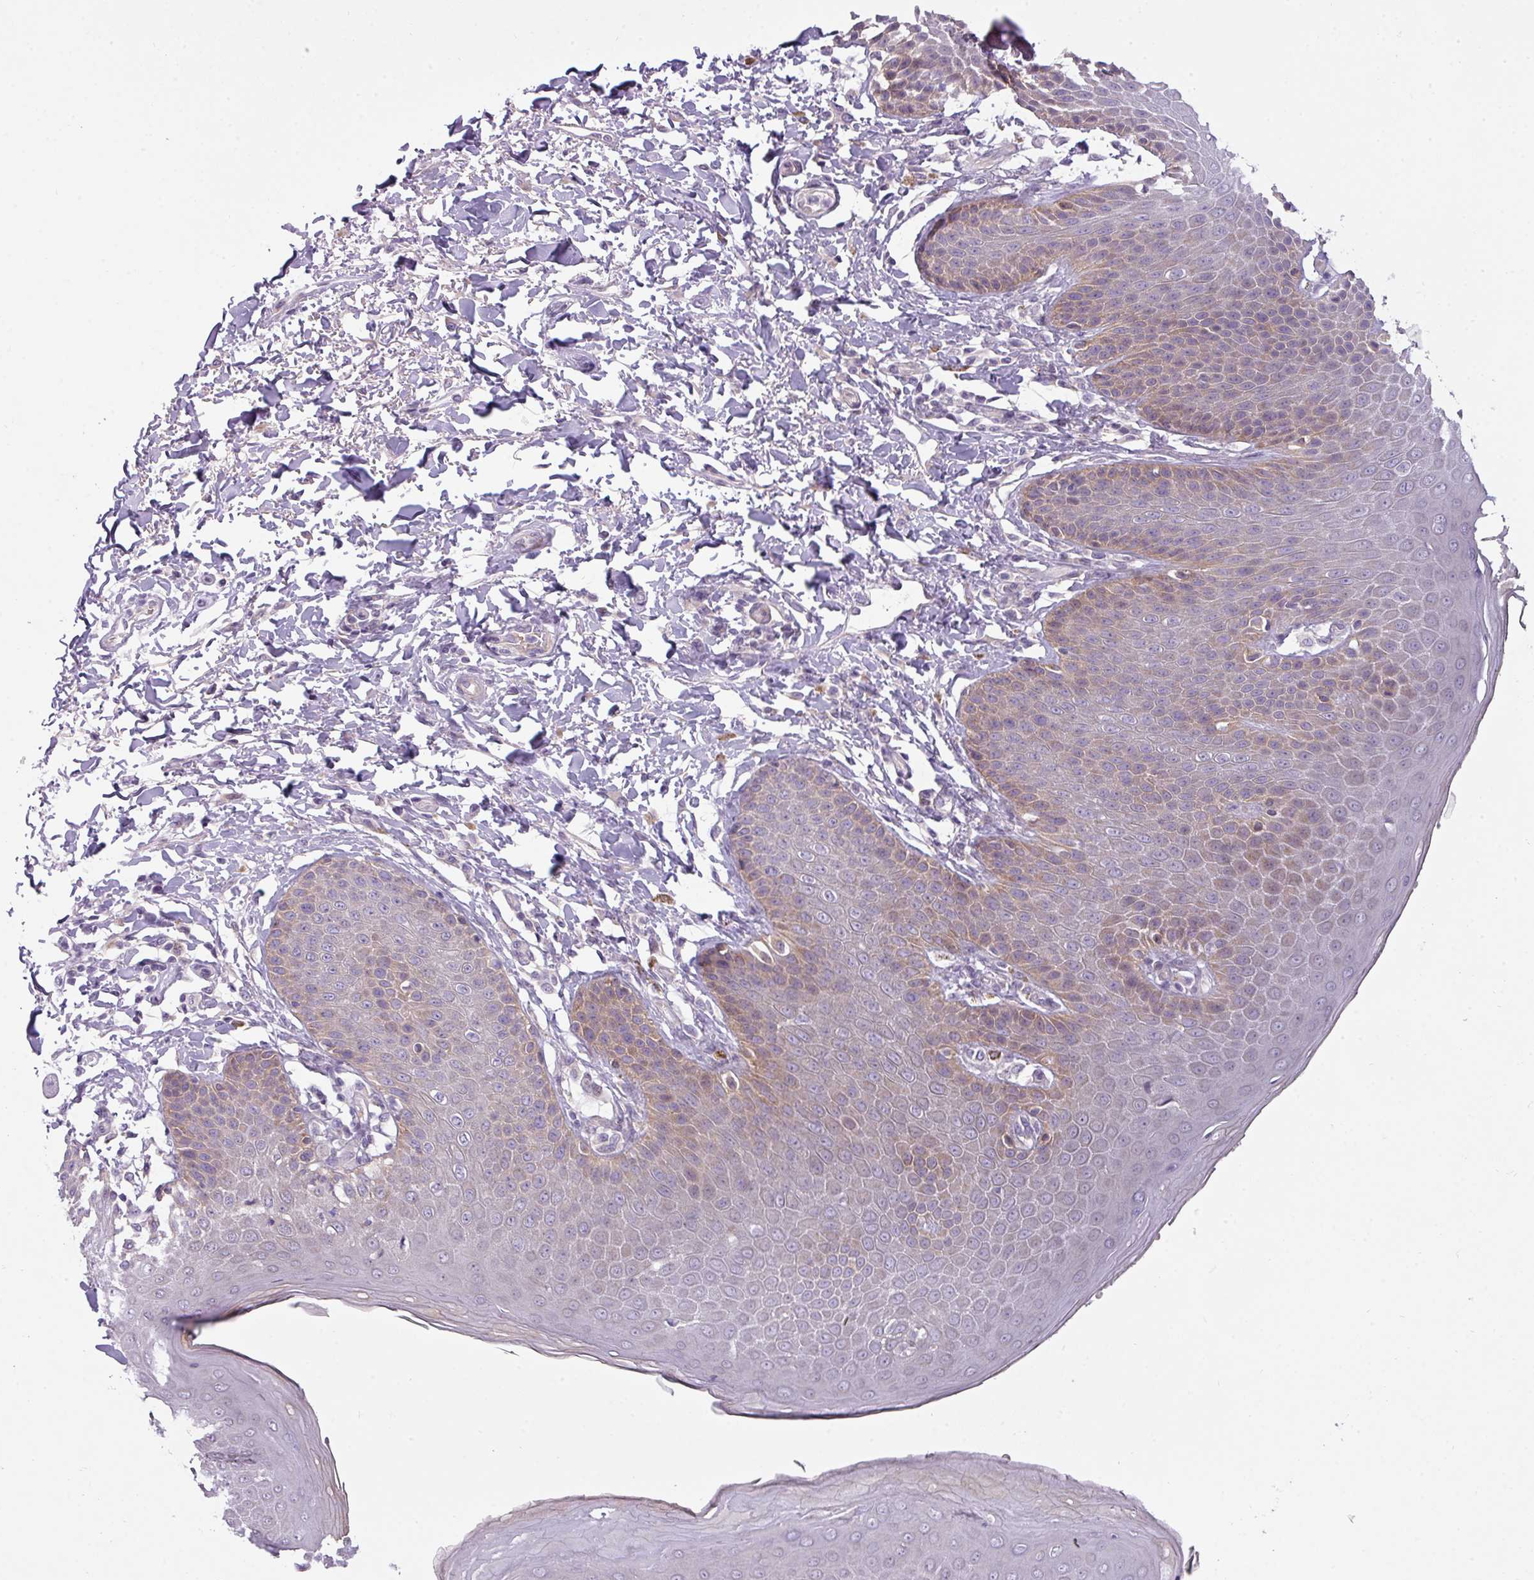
{"staining": {"intensity": "weak", "quantity": "<25%", "location": "cytoplasmic/membranous"}, "tissue": "skin", "cell_type": "Epidermal cells", "image_type": "normal", "snomed": [{"axis": "morphology", "description": "Normal tissue, NOS"}, {"axis": "topography", "description": "Peripheral nerve tissue"}], "caption": "Epidermal cells show no significant staining in benign skin. Nuclei are stained in blue.", "gene": "C2orf68", "patient": {"sex": "male", "age": 51}}